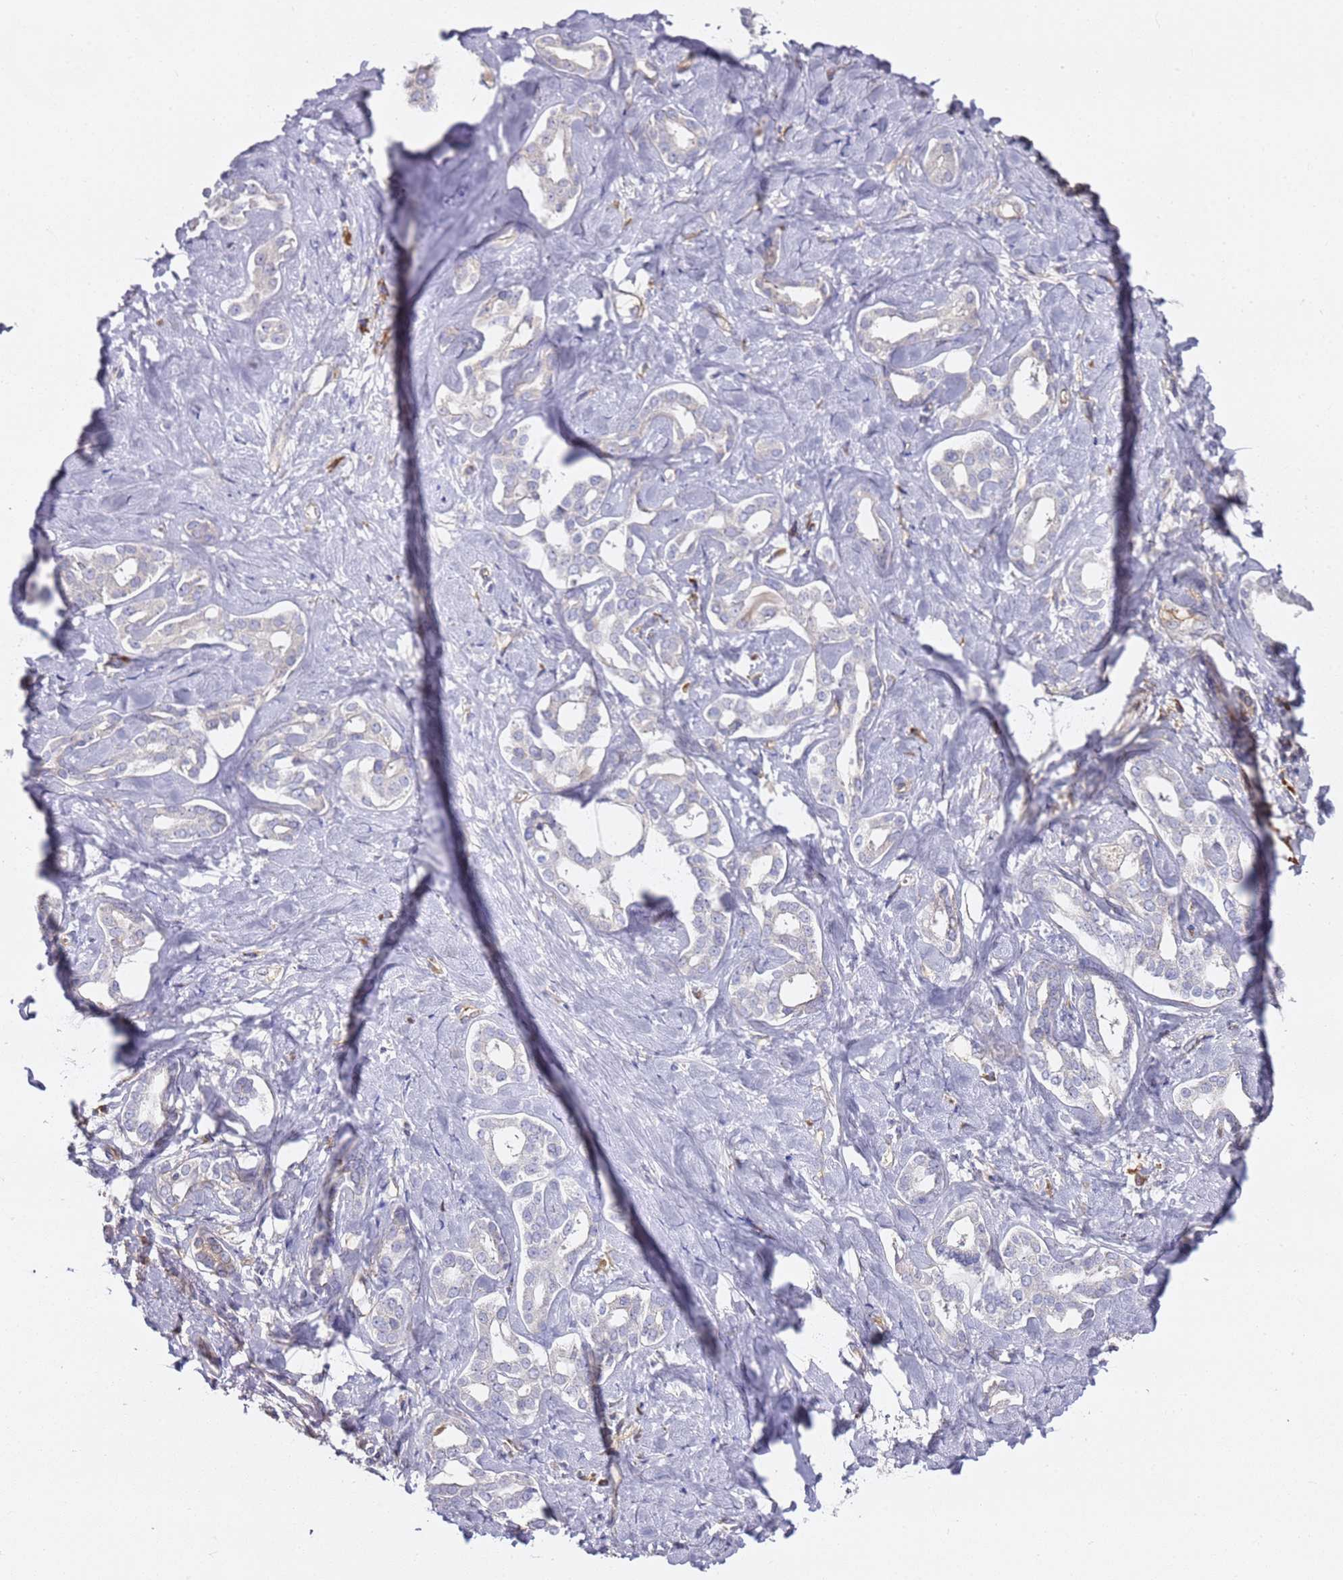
{"staining": {"intensity": "negative", "quantity": "none", "location": "none"}, "tissue": "liver cancer", "cell_type": "Tumor cells", "image_type": "cancer", "snomed": [{"axis": "morphology", "description": "Cholangiocarcinoma"}, {"axis": "topography", "description": "Liver"}], "caption": "Protein analysis of liver cholangiocarcinoma shows no significant expression in tumor cells. (Brightfield microscopy of DAB (3,3'-diaminobenzidine) immunohistochemistry (IHC) at high magnification).", "gene": "KIF7", "patient": {"sex": "female", "age": 77}}